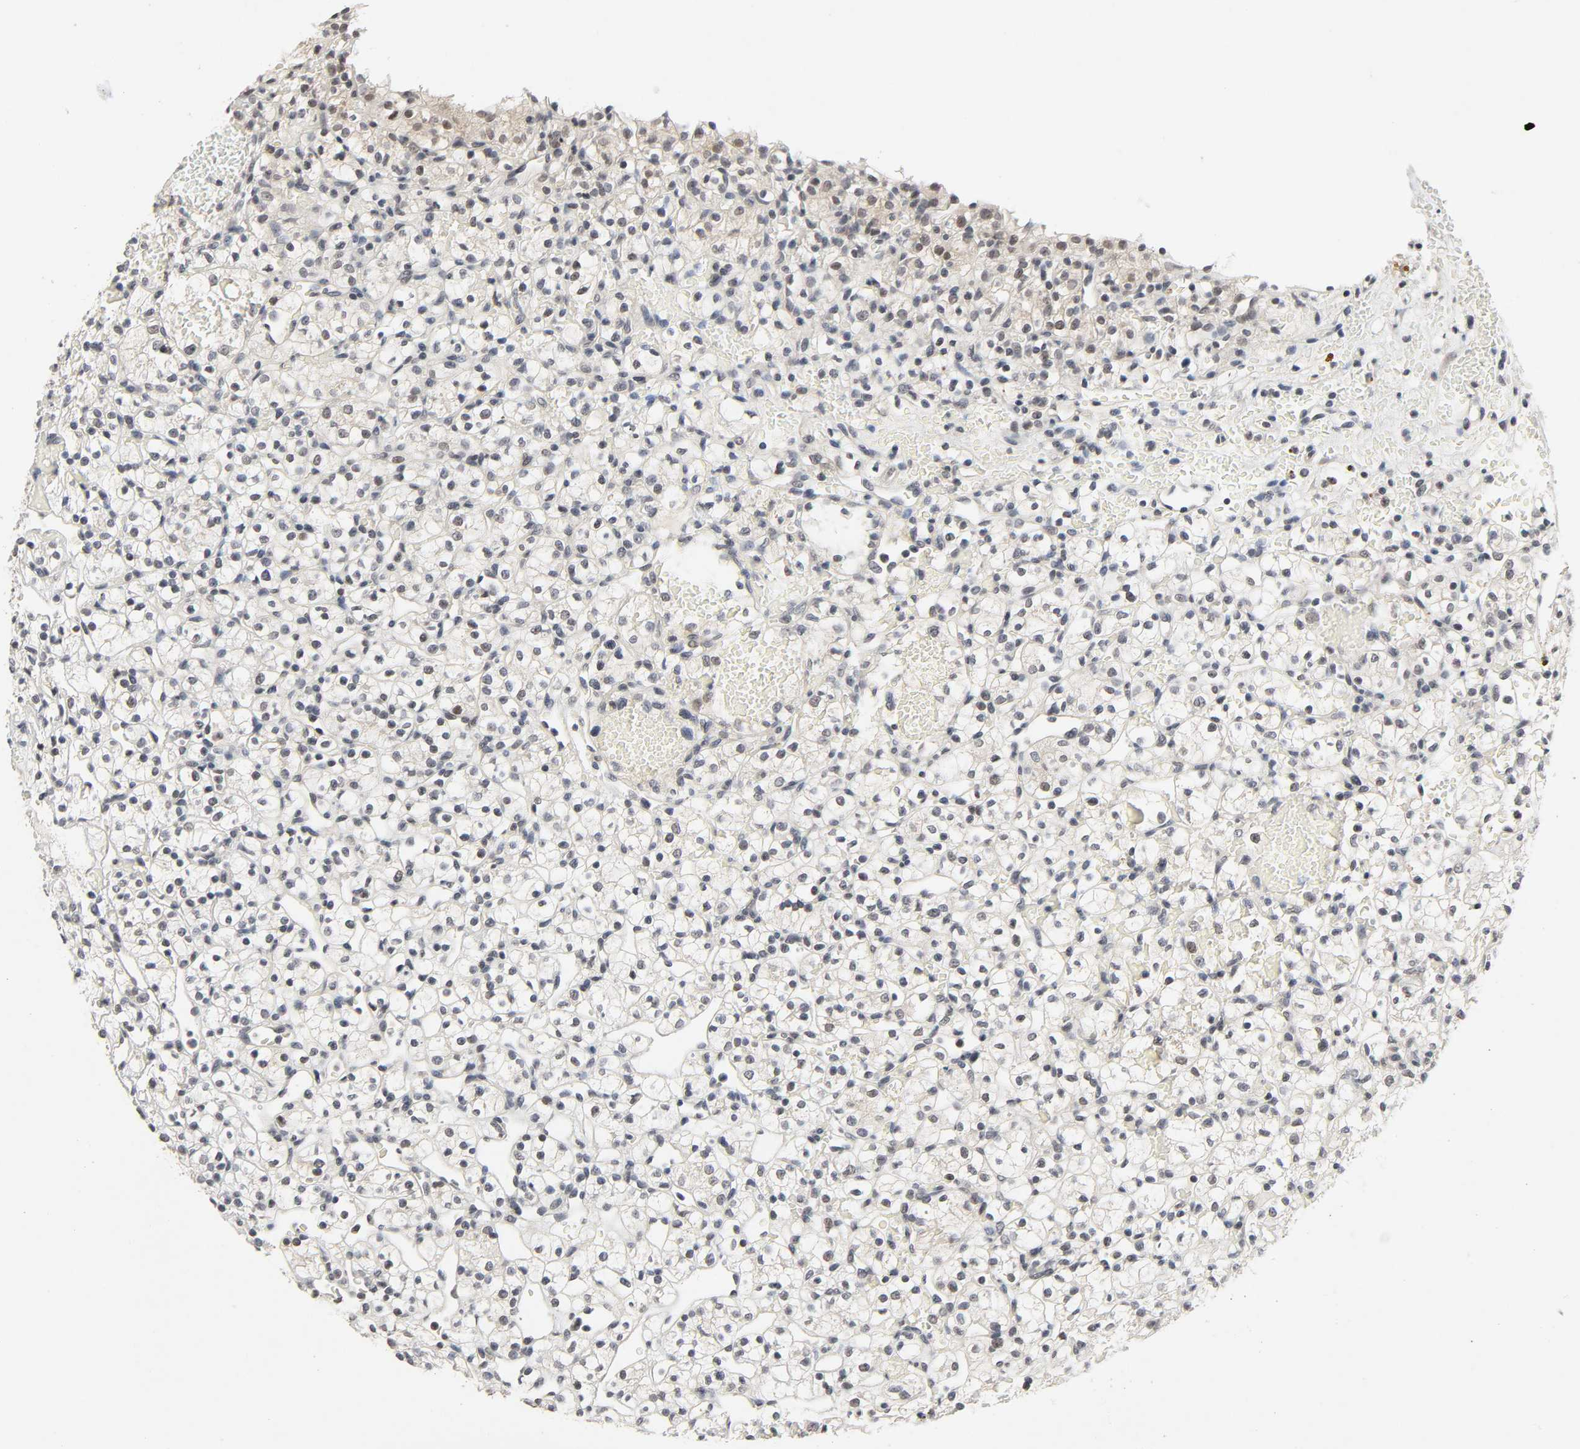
{"staining": {"intensity": "weak", "quantity": "<25%", "location": "nuclear"}, "tissue": "renal cancer", "cell_type": "Tumor cells", "image_type": "cancer", "snomed": [{"axis": "morphology", "description": "Adenocarcinoma, NOS"}, {"axis": "topography", "description": "Kidney"}], "caption": "This is an IHC histopathology image of human adenocarcinoma (renal). There is no expression in tumor cells.", "gene": "MAPKAPK5", "patient": {"sex": "female", "age": 60}}